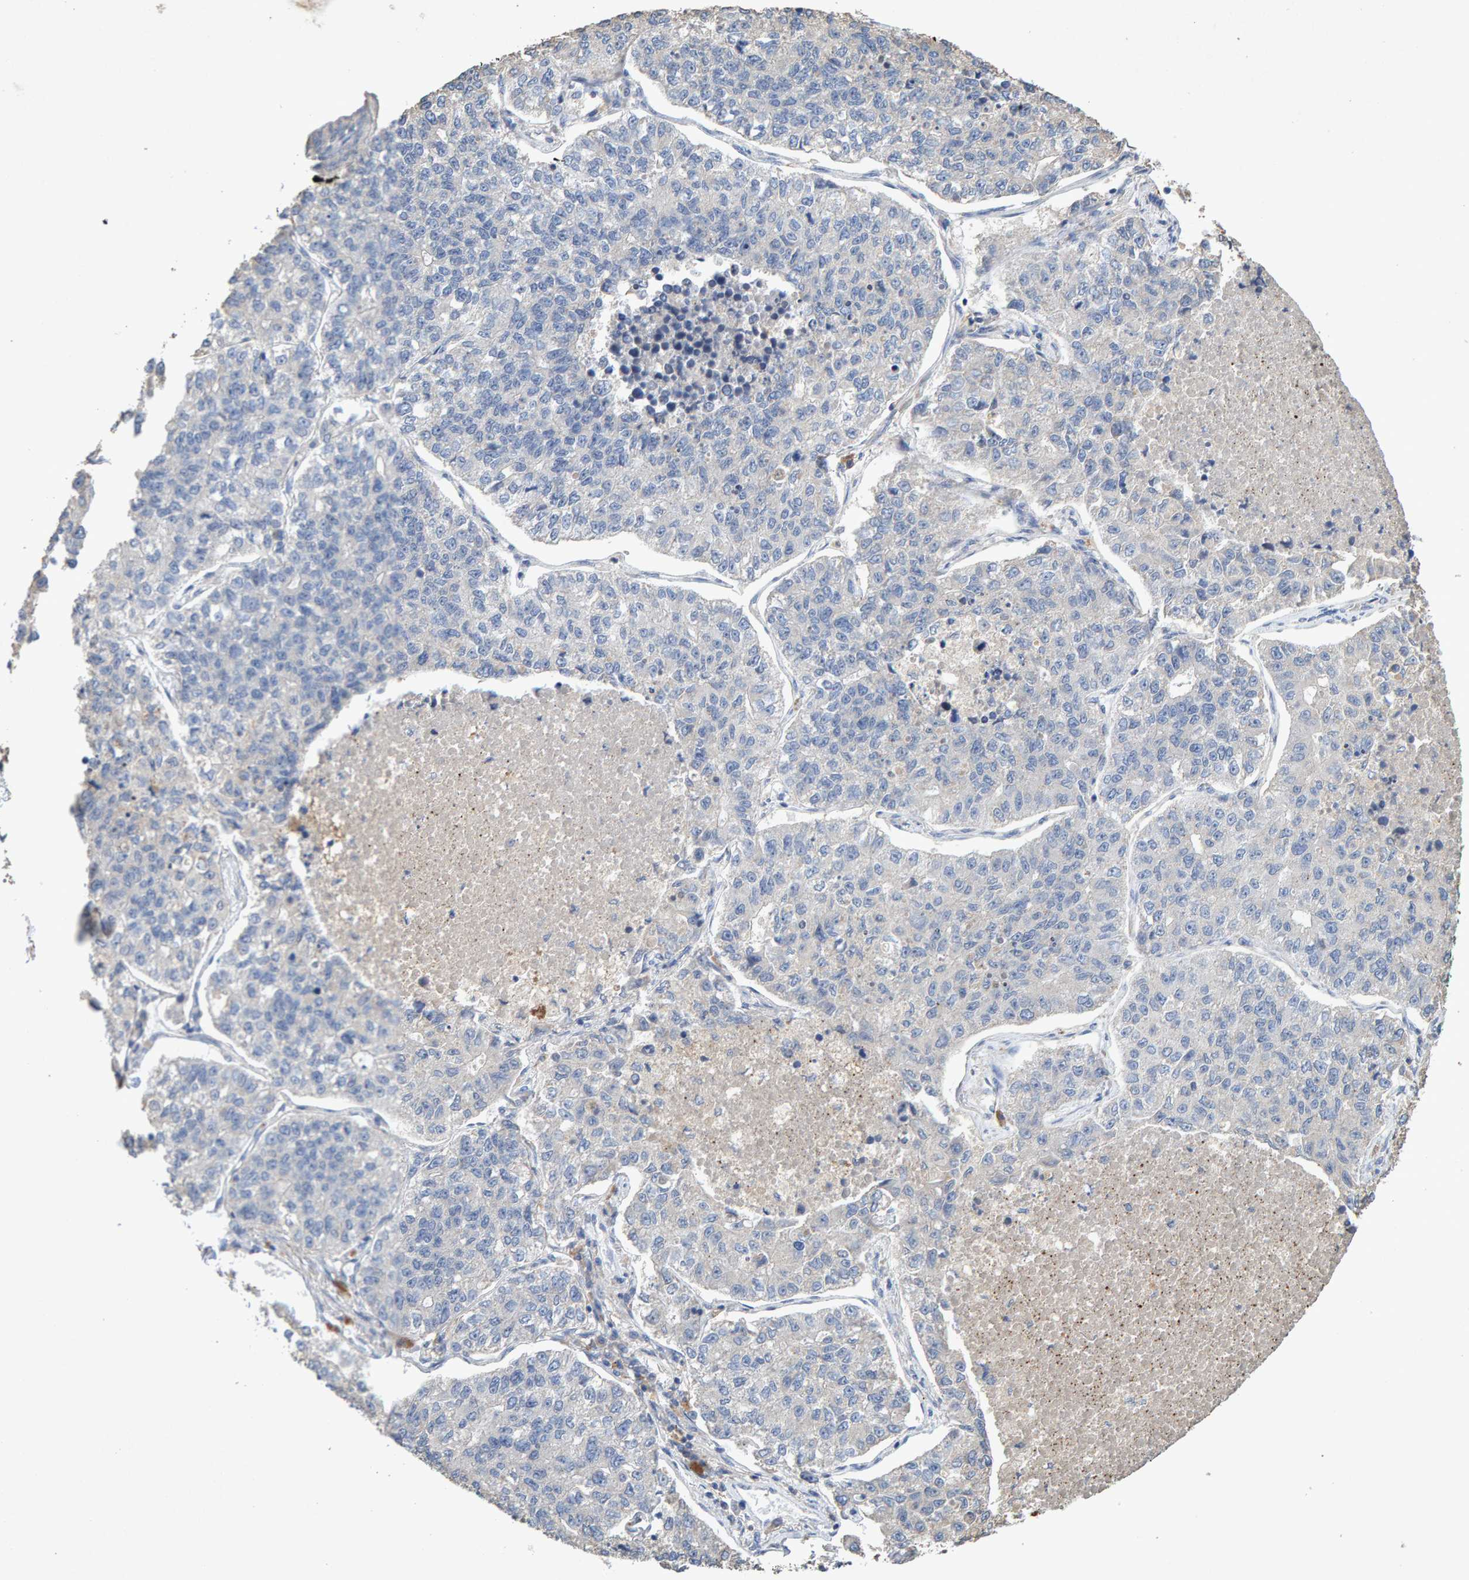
{"staining": {"intensity": "negative", "quantity": "none", "location": "none"}, "tissue": "lung cancer", "cell_type": "Tumor cells", "image_type": "cancer", "snomed": [{"axis": "morphology", "description": "Adenocarcinoma, NOS"}, {"axis": "topography", "description": "Lung"}], "caption": "An IHC image of lung cancer is shown. There is no staining in tumor cells of lung cancer.", "gene": "CTH", "patient": {"sex": "male", "age": 49}}